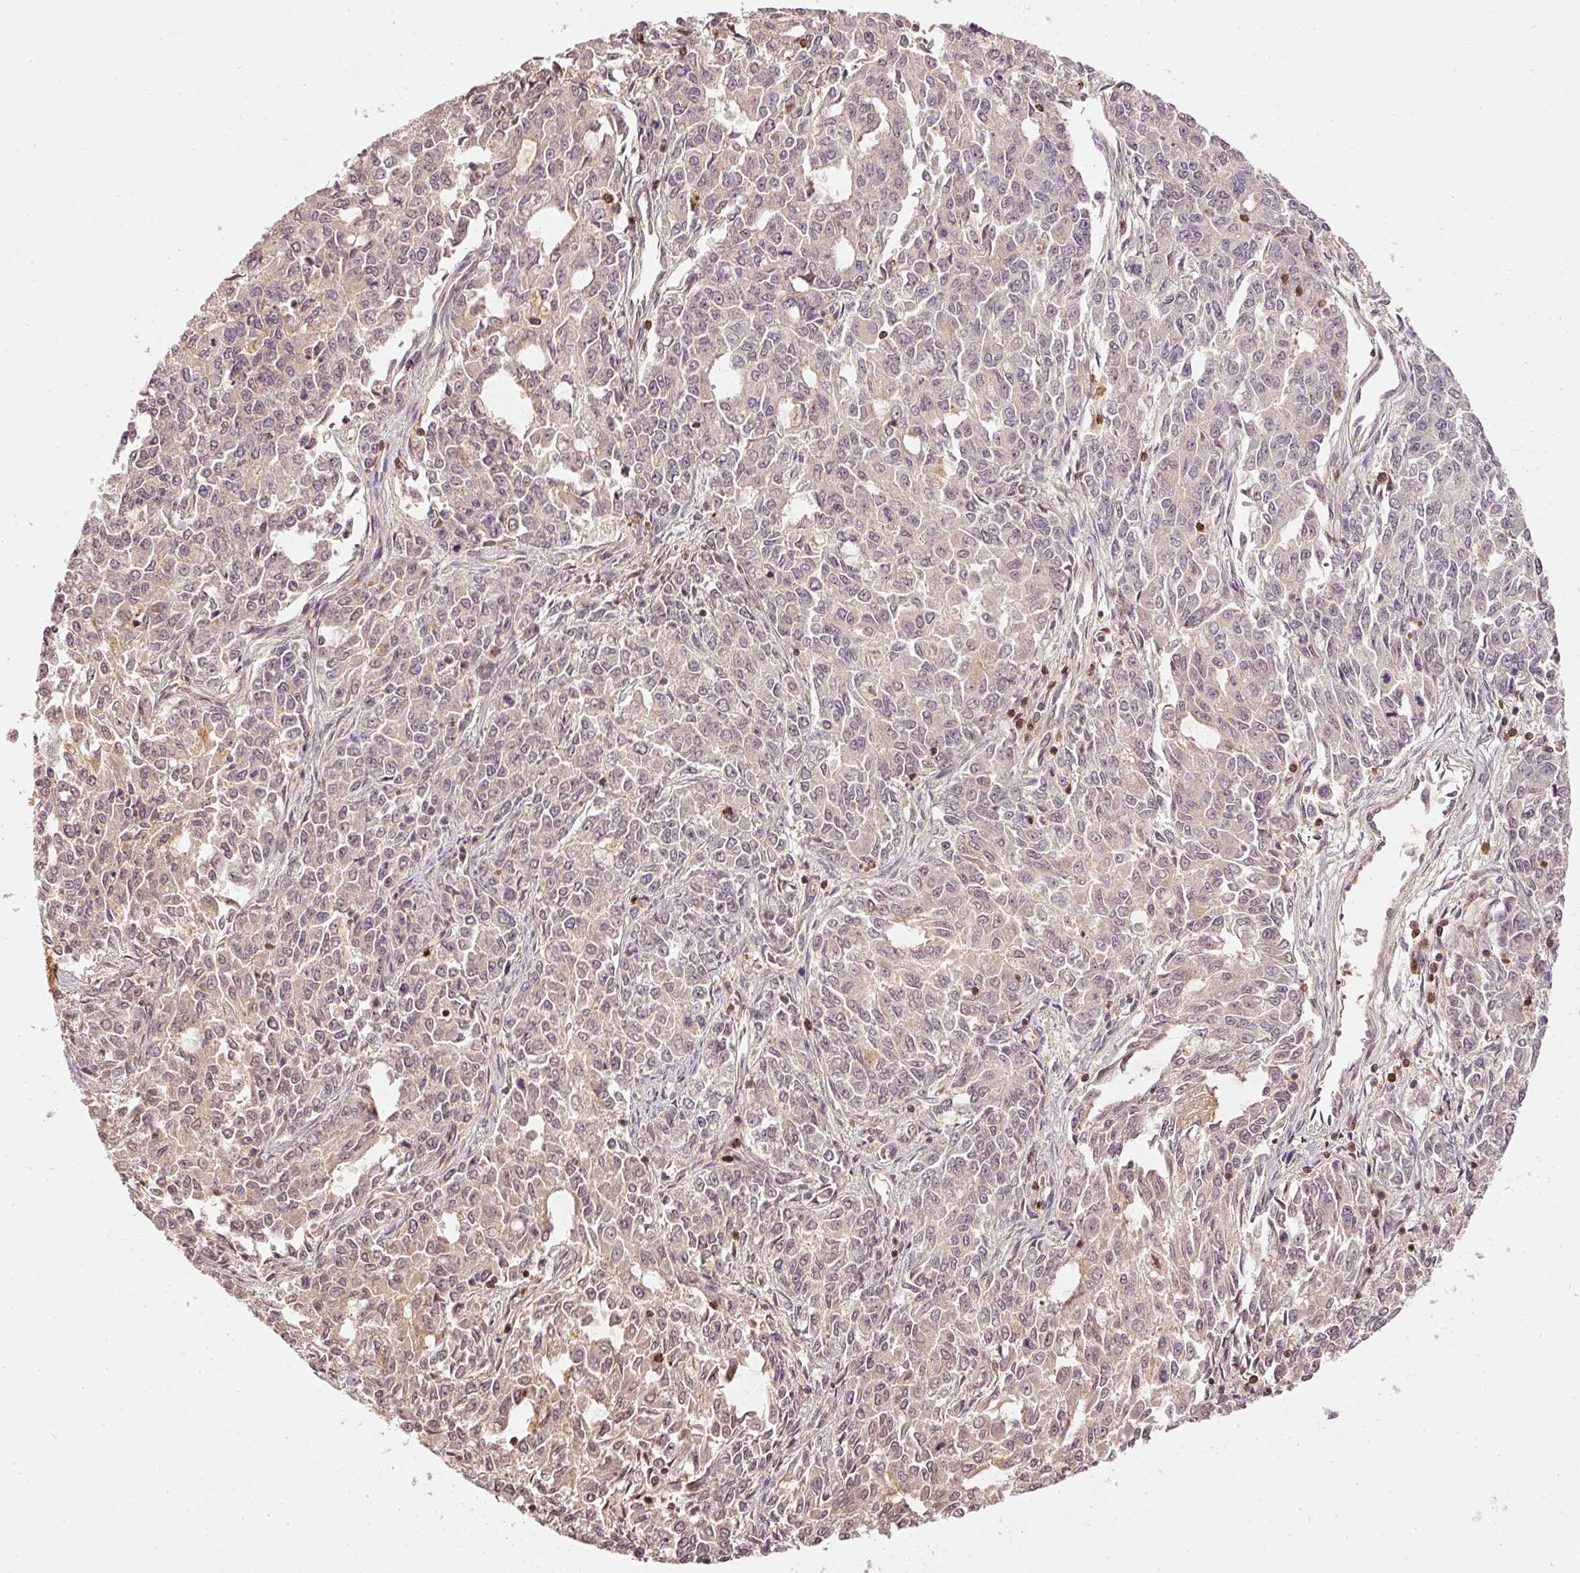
{"staining": {"intensity": "weak", "quantity": "<25%", "location": "cytoplasmic/membranous"}, "tissue": "endometrial cancer", "cell_type": "Tumor cells", "image_type": "cancer", "snomed": [{"axis": "morphology", "description": "Adenocarcinoma, NOS"}, {"axis": "topography", "description": "Endometrium"}], "caption": "Tumor cells are negative for brown protein staining in endometrial cancer (adenocarcinoma).", "gene": "EVL", "patient": {"sex": "female", "age": 50}}